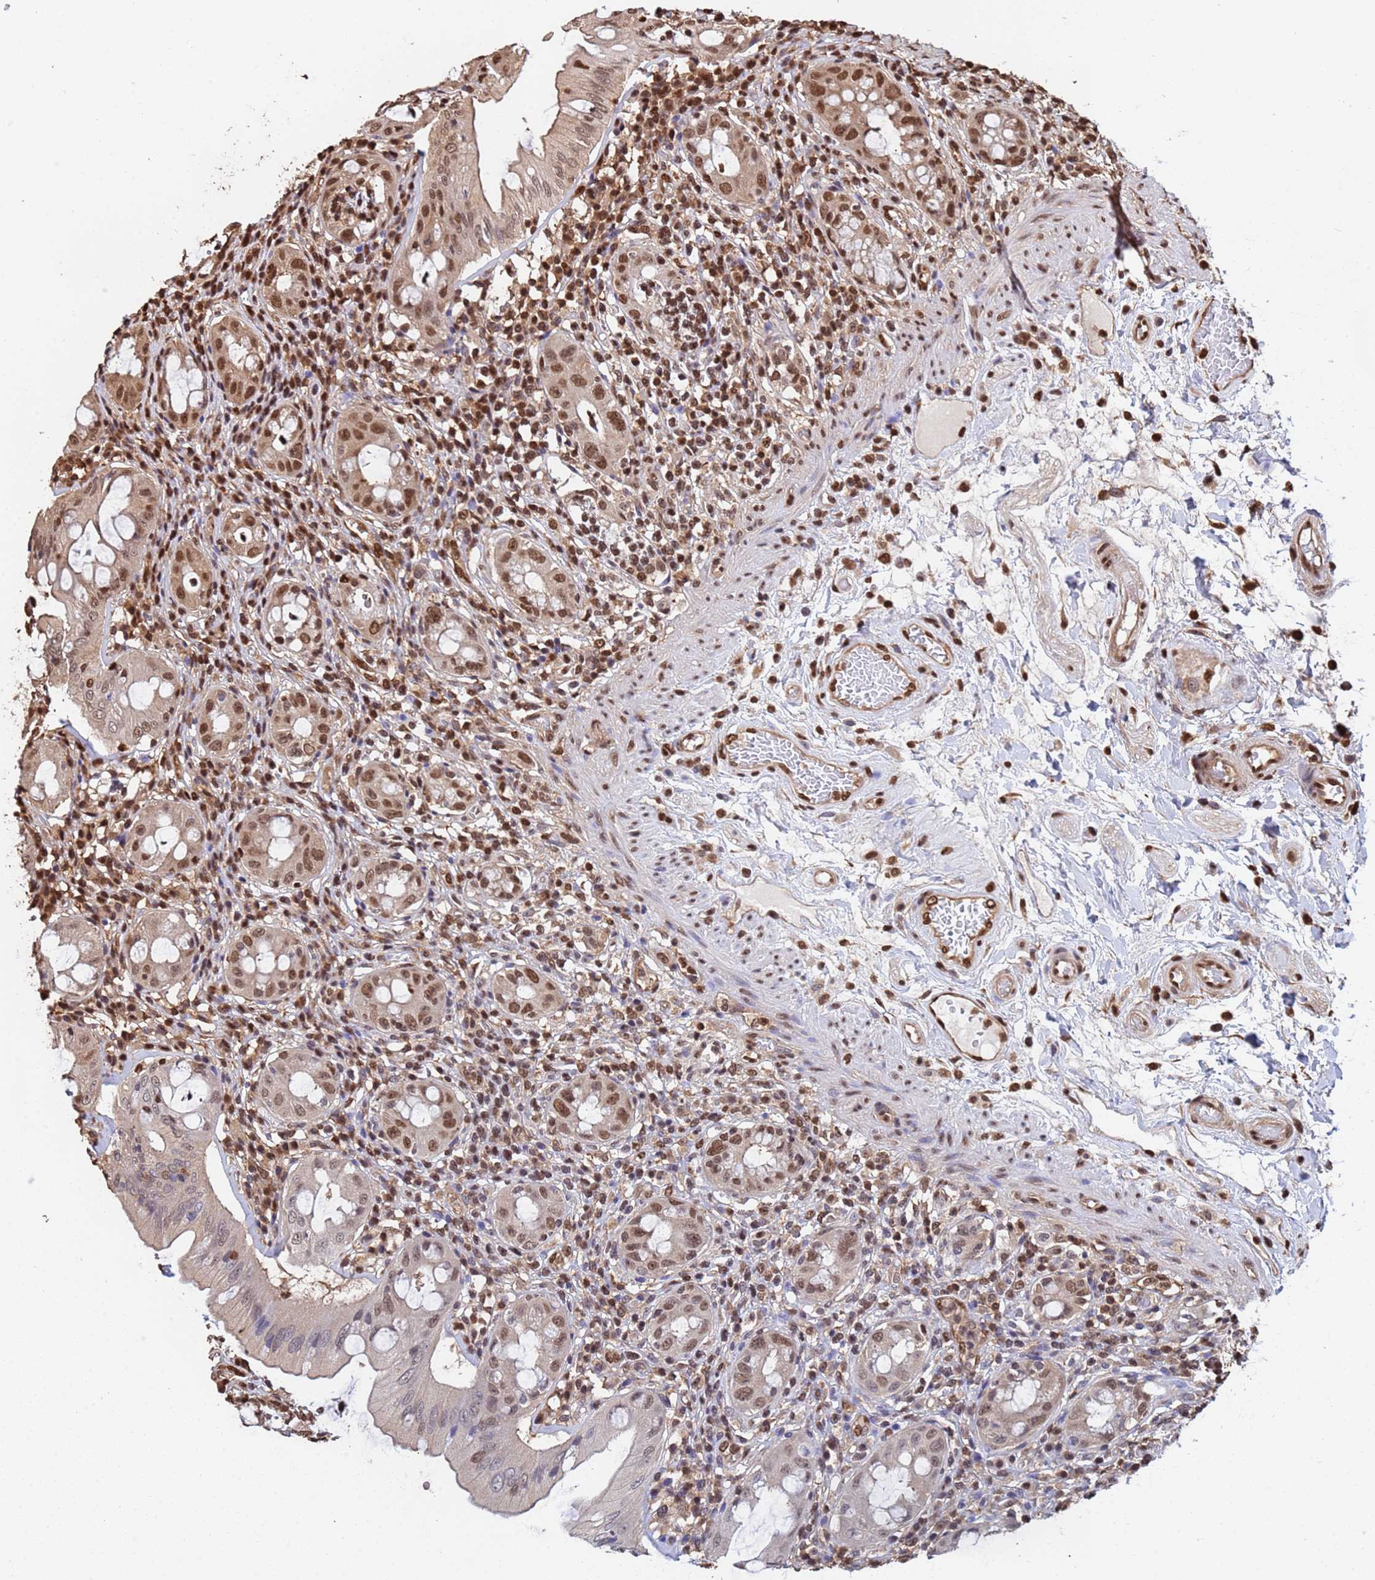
{"staining": {"intensity": "moderate", "quantity": ">75%", "location": "cytoplasmic/membranous,nuclear"}, "tissue": "rectum", "cell_type": "Glandular cells", "image_type": "normal", "snomed": [{"axis": "morphology", "description": "Normal tissue, NOS"}, {"axis": "topography", "description": "Rectum"}], "caption": "Human rectum stained for a protein (brown) shows moderate cytoplasmic/membranous,nuclear positive positivity in approximately >75% of glandular cells.", "gene": "SUMO2", "patient": {"sex": "female", "age": 57}}